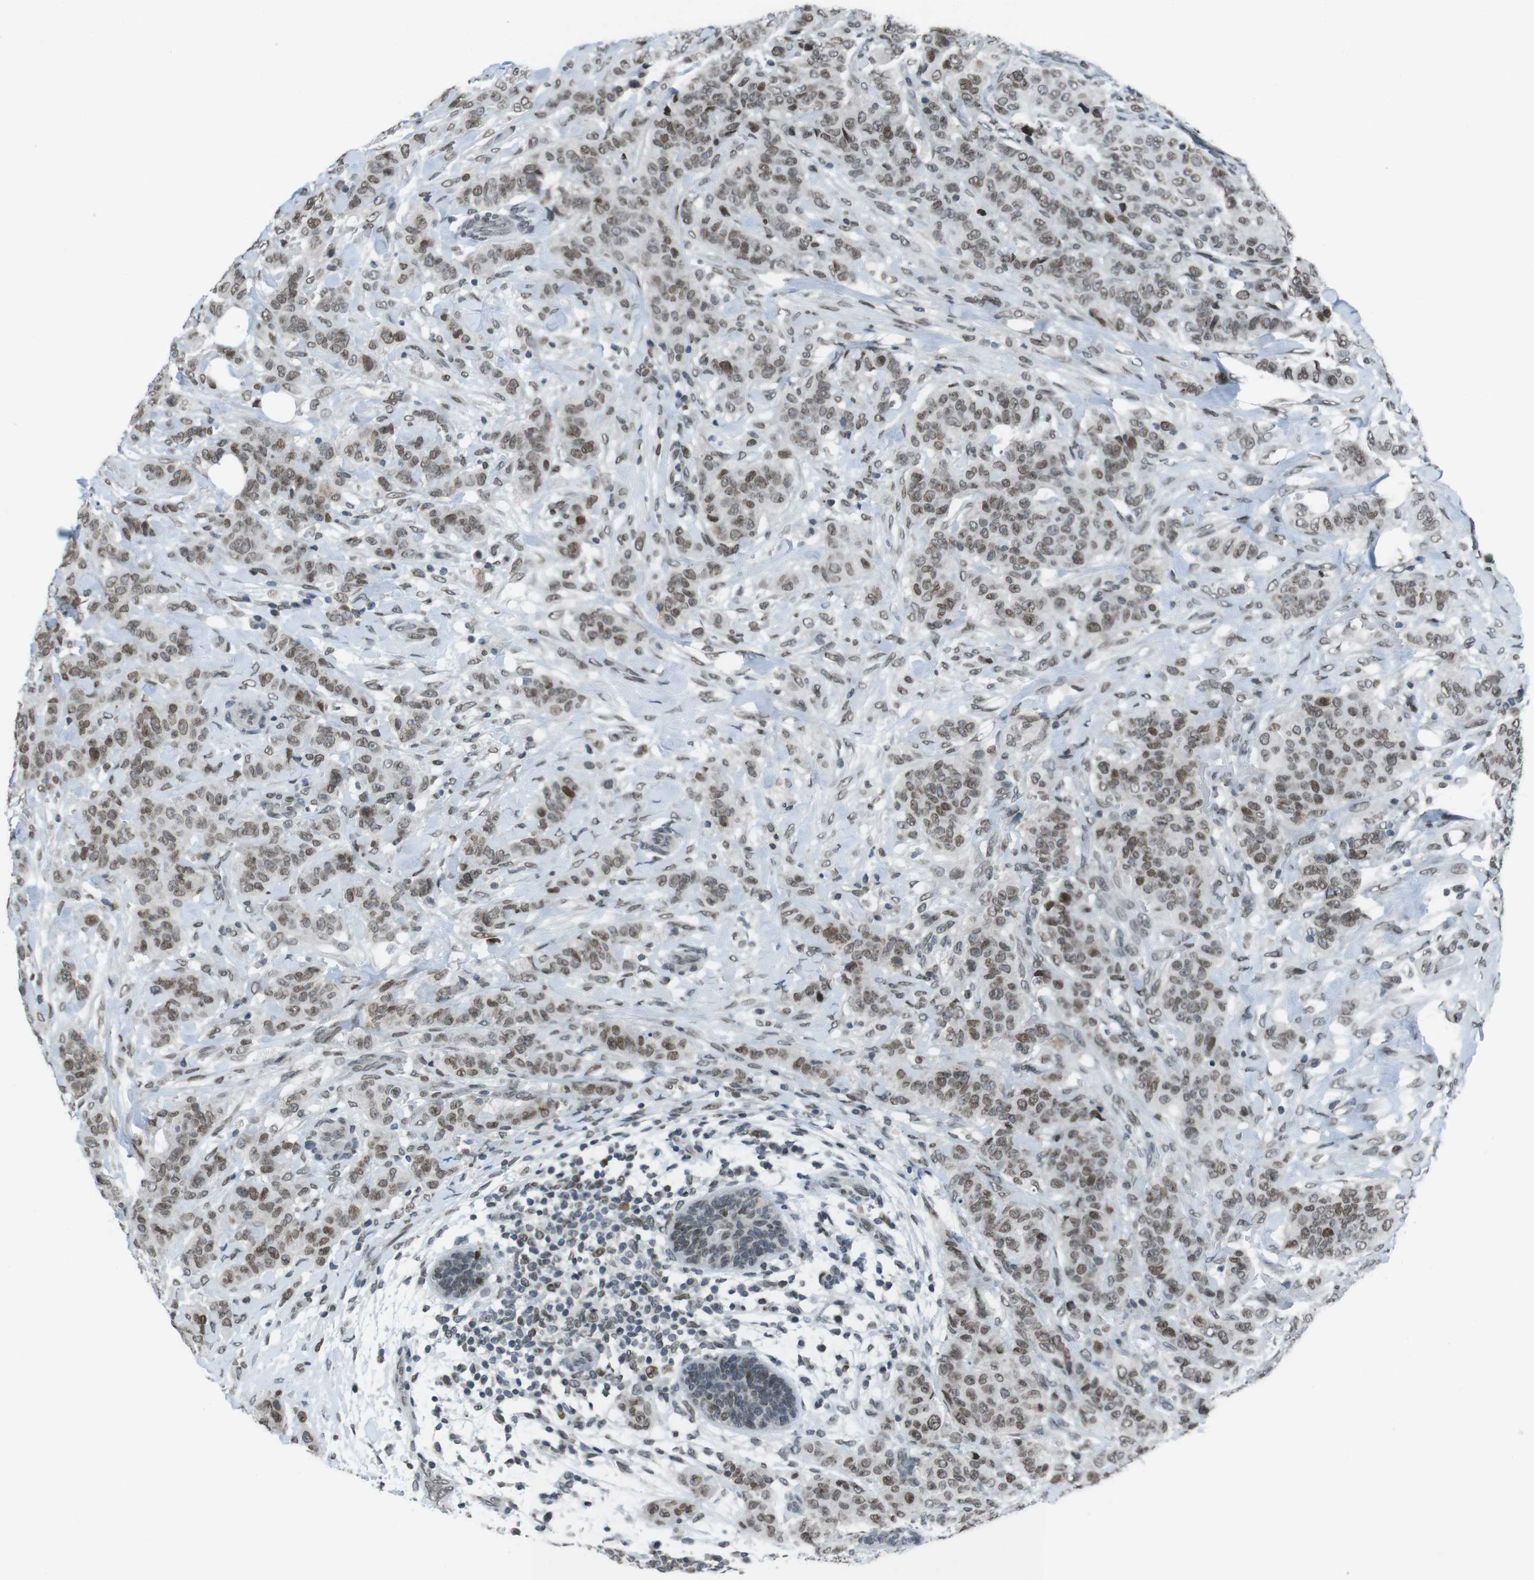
{"staining": {"intensity": "moderate", "quantity": ">75%", "location": "nuclear"}, "tissue": "breast cancer", "cell_type": "Tumor cells", "image_type": "cancer", "snomed": [{"axis": "morphology", "description": "Normal tissue, NOS"}, {"axis": "morphology", "description": "Duct carcinoma"}, {"axis": "topography", "description": "Breast"}], "caption": "There is medium levels of moderate nuclear positivity in tumor cells of infiltrating ductal carcinoma (breast), as demonstrated by immunohistochemical staining (brown color).", "gene": "MAD1L1", "patient": {"sex": "female", "age": 40}}